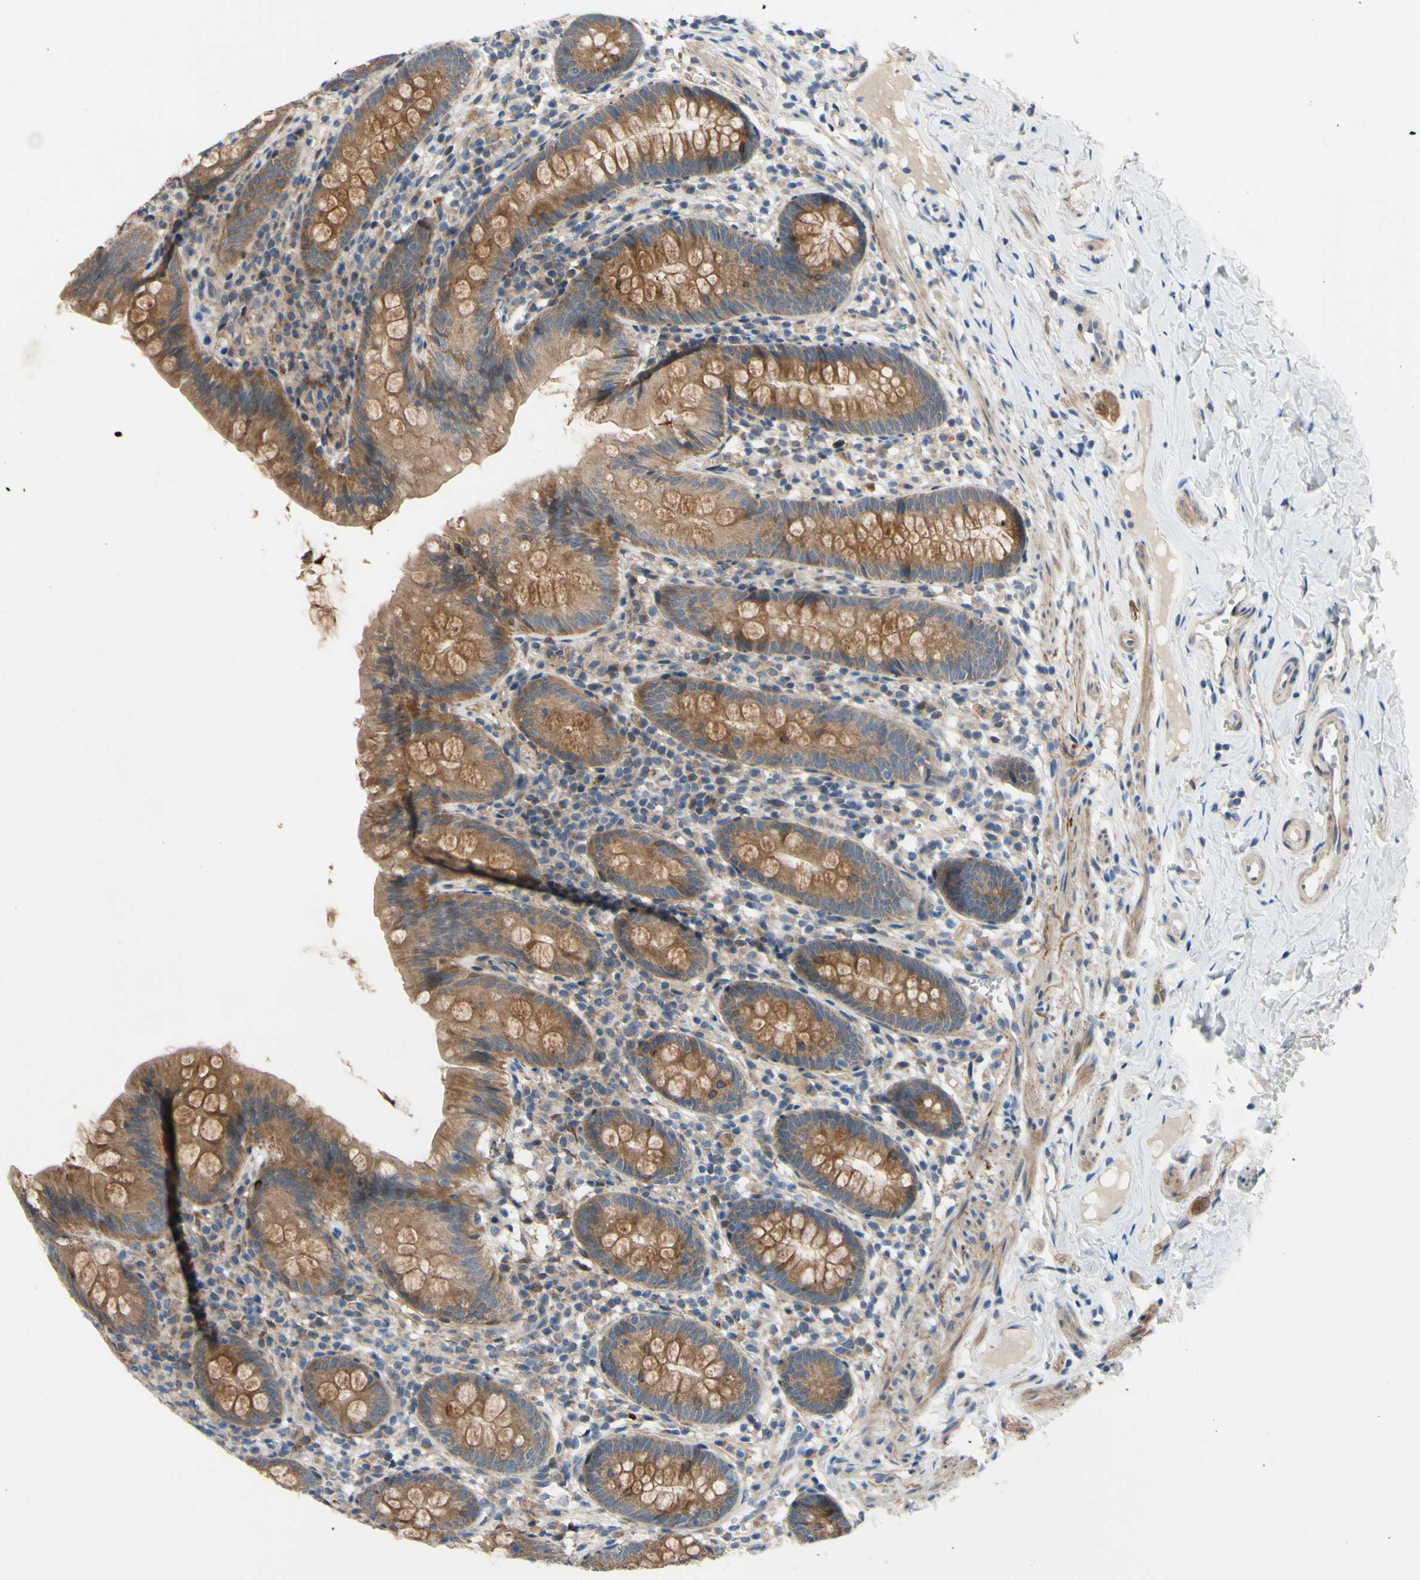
{"staining": {"intensity": "moderate", "quantity": ">75%", "location": "cytoplasmic/membranous"}, "tissue": "appendix", "cell_type": "Glandular cells", "image_type": "normal", "snomed": [{"axis": "morphology", "description": "Normal tissue, NOS"}, {"axis": "topography", "description": "Appendix"}], "caption": "Immunohistochemical staining of benign appendix demonstrates >75% levels of moderate cytoplasmic/membranous protein positivity in about >75% of glandular cells.", "gene": "SVIL", "patient": {"sex": "male", "age": 52}}